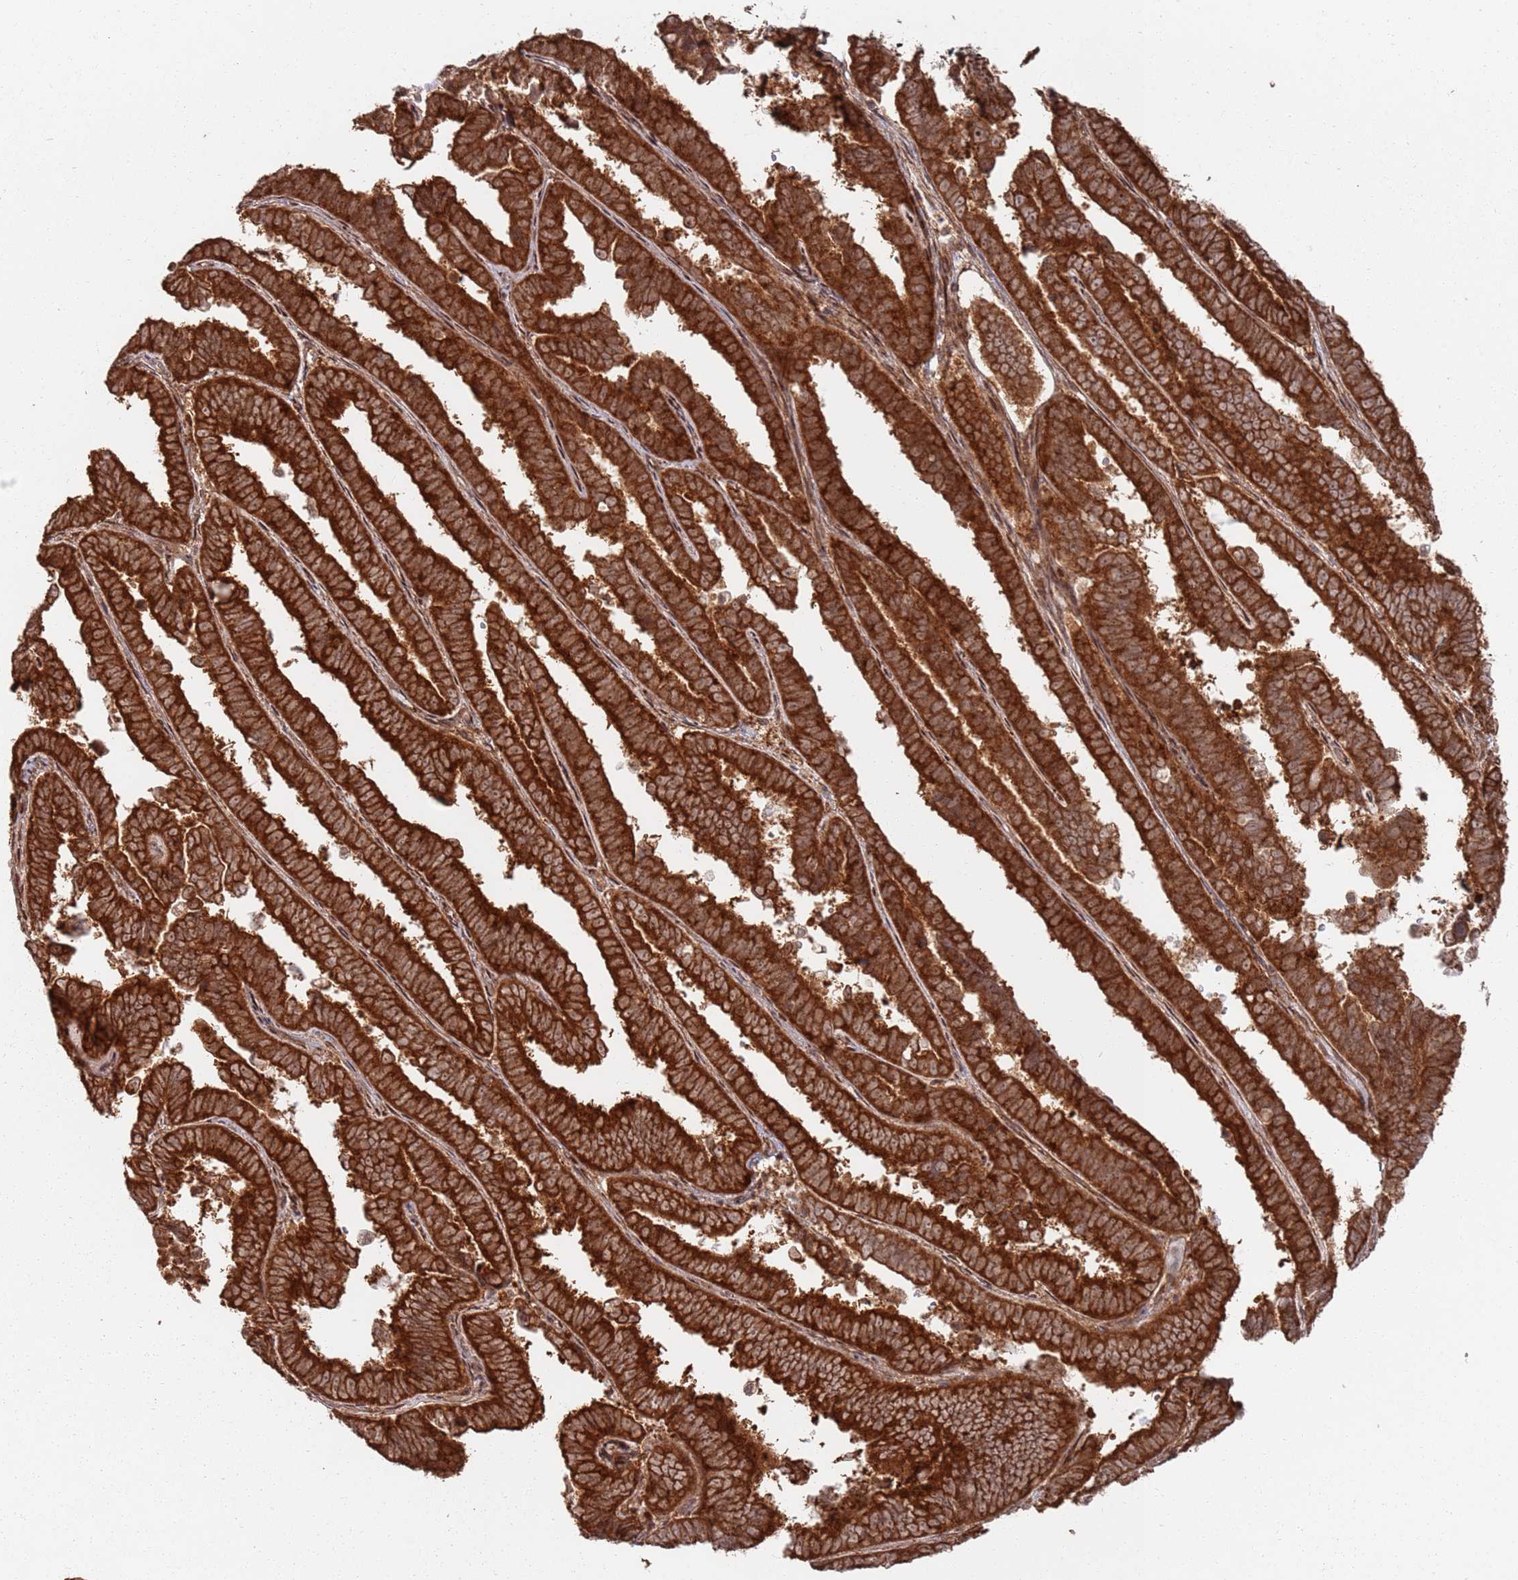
{"staining": {"intensity": "strong", "quantity": ">75%", "location": "cytoplasmic/membranous"}, "tissue": "endometrial cancer", "cell_type": "Tumor cells", "image_type": "cancer", "snomed": [{"axis": "morphology", "description": "Adenocarcinoma, NOS"}, {"axis": "topography", "description": "Endometrium"}], "caption": "Immunohistochemical staining of human endometrial cancer (adenocarcinoma) exhibits strong cytoplasmic/membranous protein staining in approximately >75% of tumor cells. (DAB IHC with brightfield microscopy, high magnification).", "gene": "PIH1D1", "patient": {"sex": "female", "age": 75}}